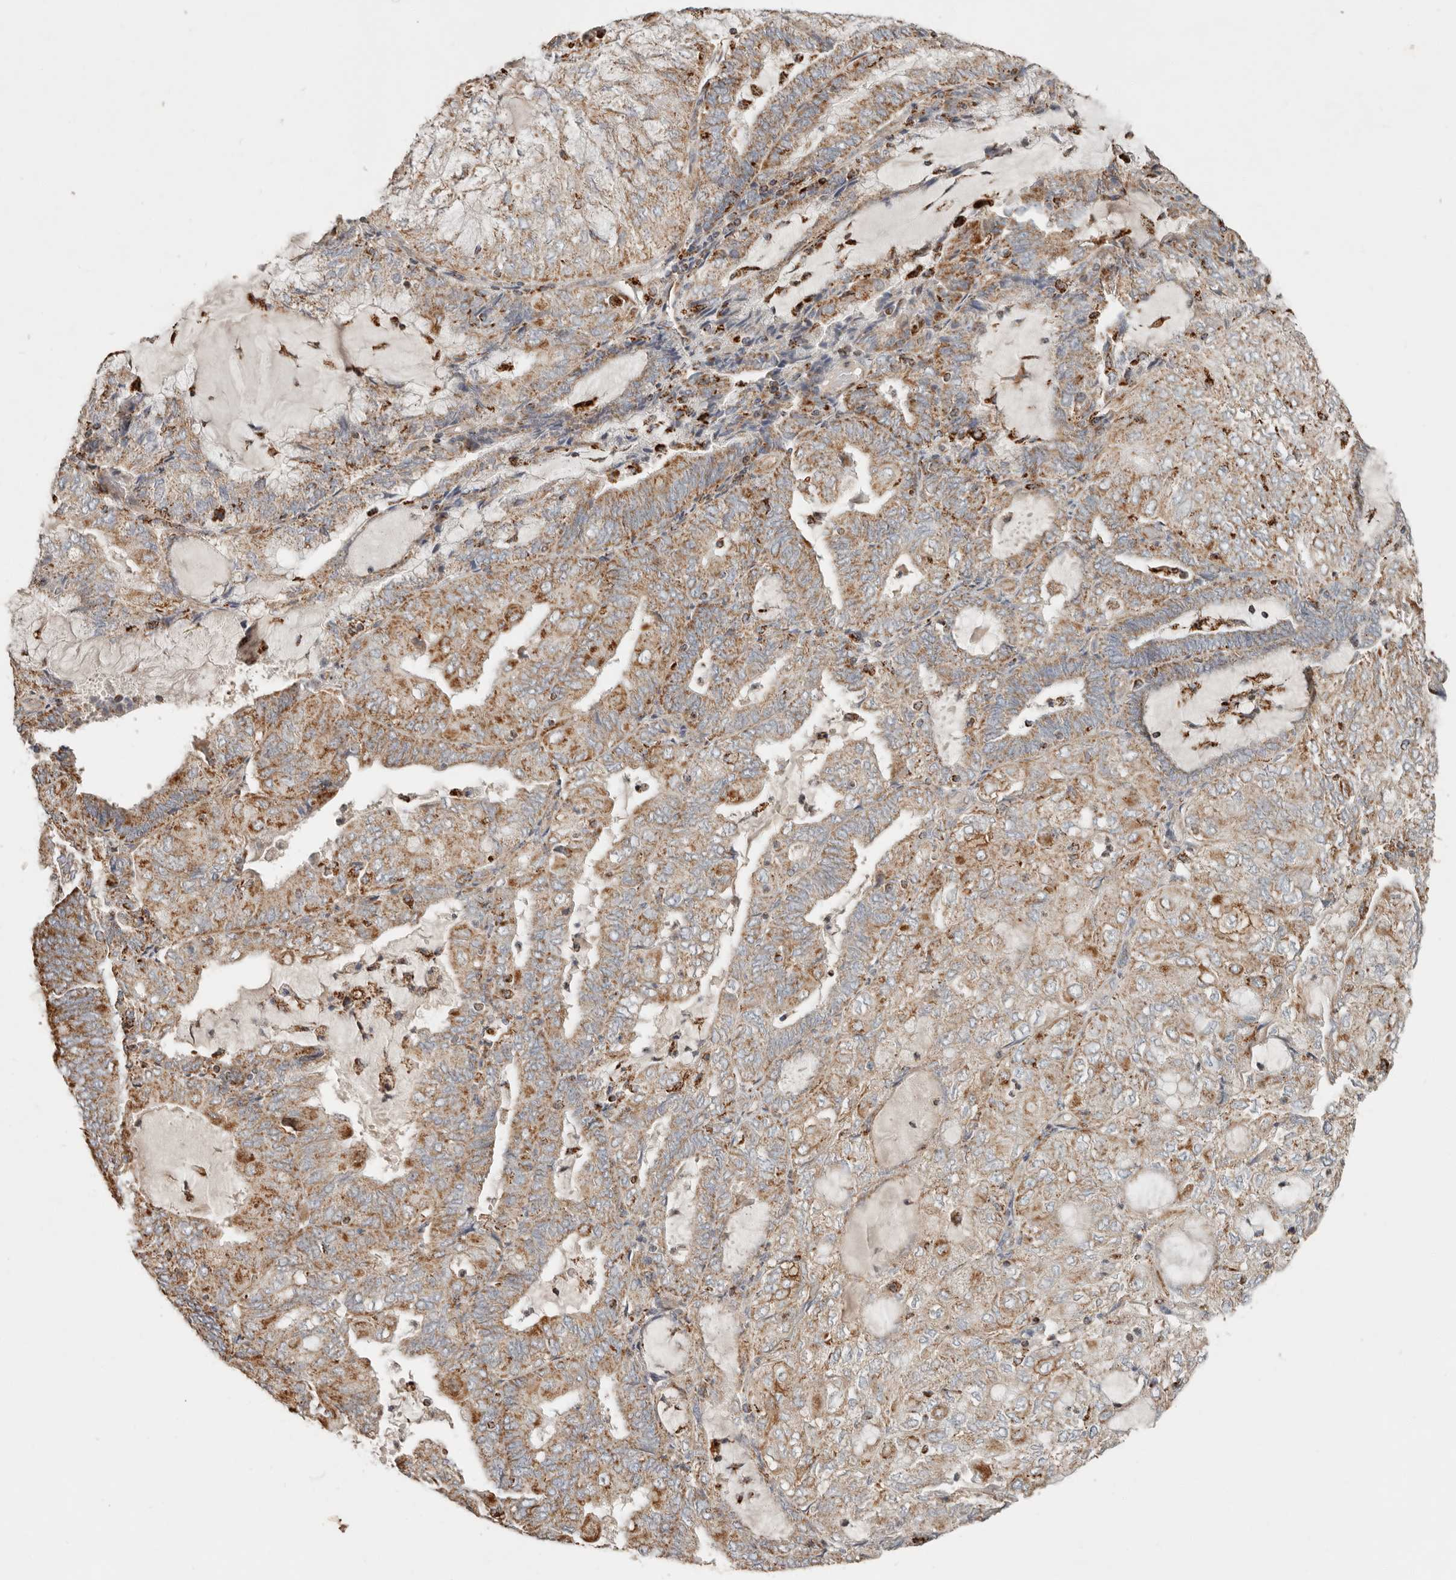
{"staining": {"intensity": "strong", "quantity": "25%-75%", "location": "cytoplasmic/membranous"}, "tissue": "endometrial cancer", "cell_type": "Tumor cells", "image_type": "cancer", "snomed": [{"axis": "morphology", "description": "Adenocarcinoma, NOS"}, {"axis": "topography", "description": "Endometrium"}], "caption": "Protein expression analysis of human endometrial adenocarcinoma reveals strong cytoplasmic/membranous expression in about 25%-75% of tumor cells. Using DAB (brown) and hematoxylin (blue) stains, captured at high magnification using brightfield microscopy.", "gene": "ARHGEF10L", "patient": {"sex": "female", "age": 81}}